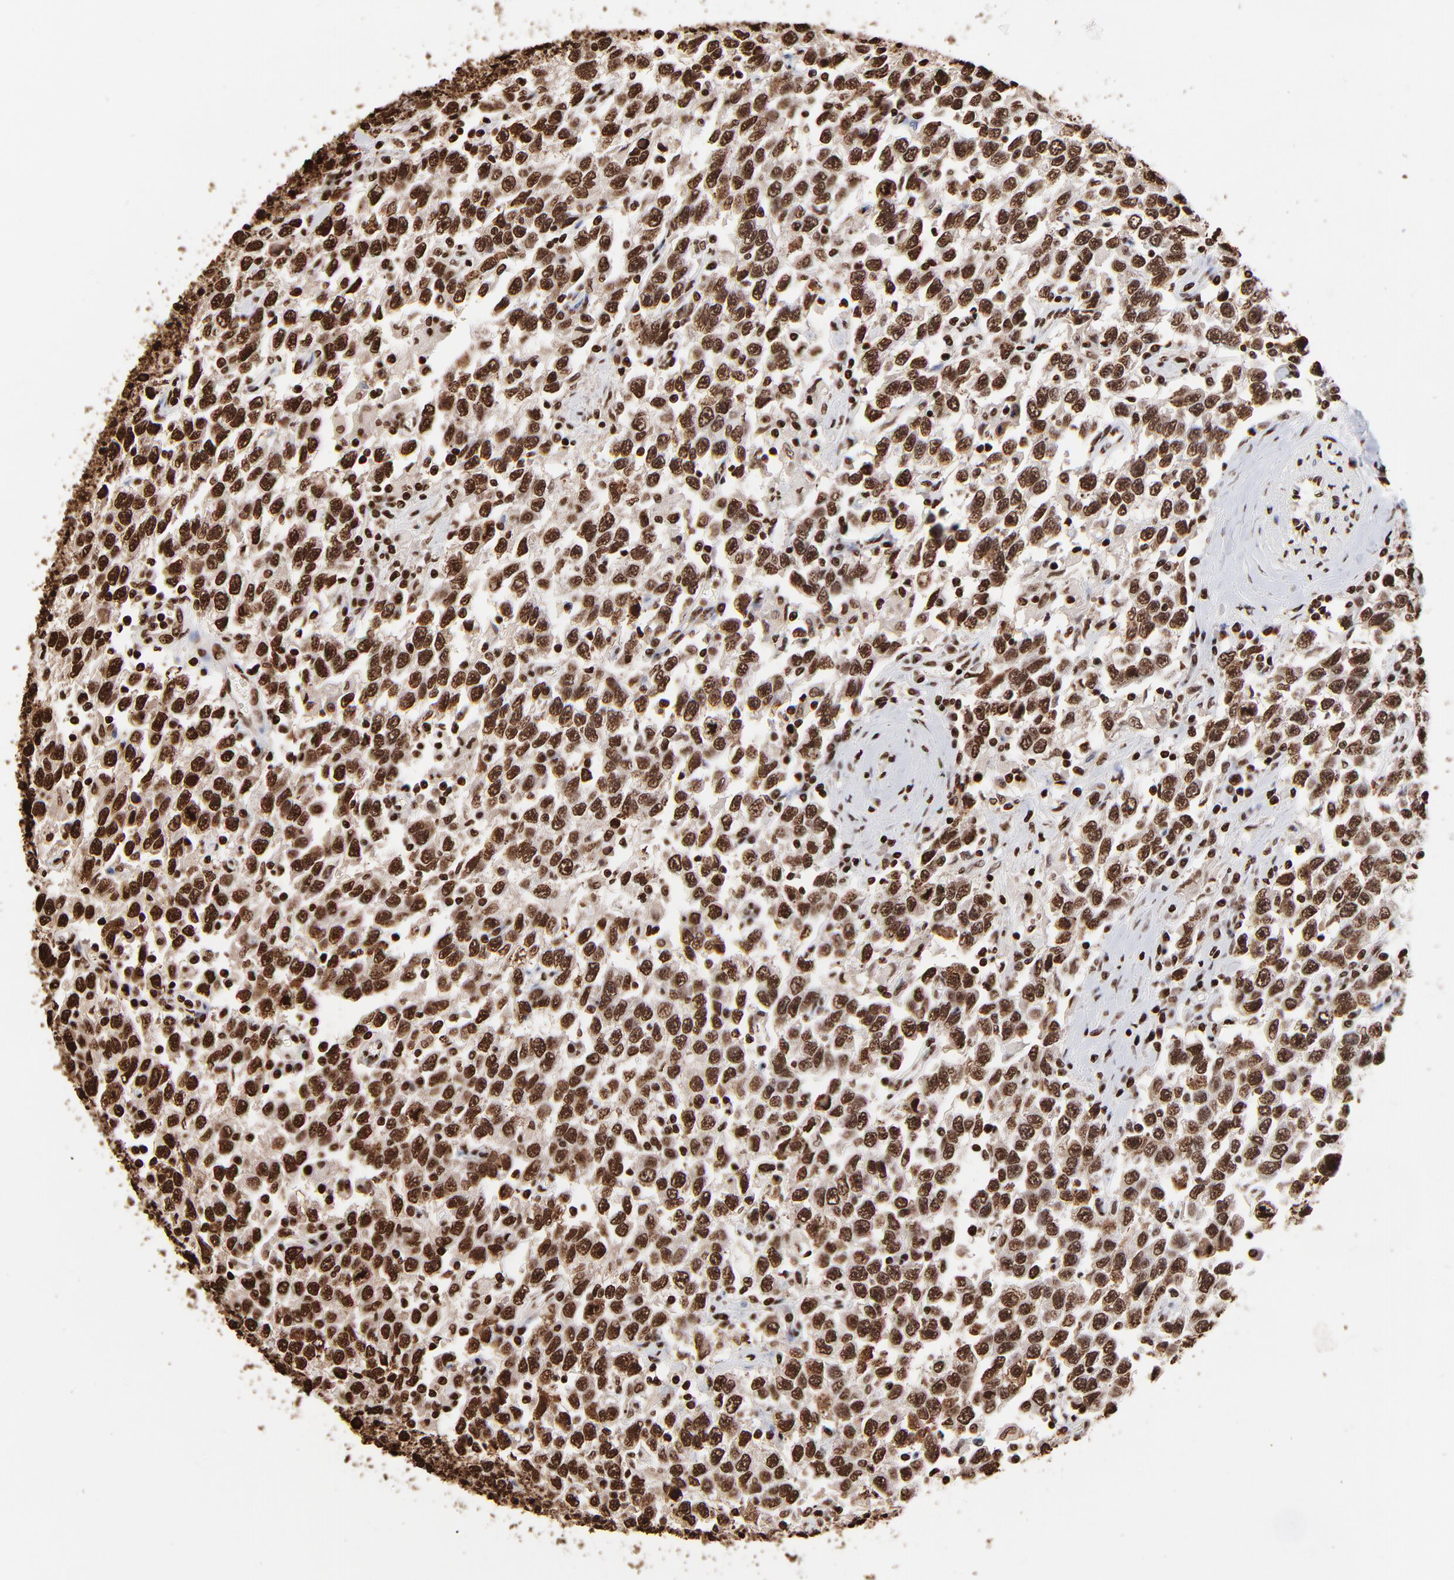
{"staining": {"intensity": "strong", "quantity": ">75%", "location": "nuclear"}, "tissue": "testis cancer", "cell_type": "Tumor cells", "image_type": "cancer", "snomed": [{"axis": "morphology", "description": "Seminoma, NOS"}, {"axis": "topography", "description": "Testis"}], "caption": "This is a histology image of IHC staining of testis cancer (seminoma), which shows strong staining in the nuclear of tumor cells.", "gene": "ZNF544", "patient": {"sex": "male", "age": 41}}